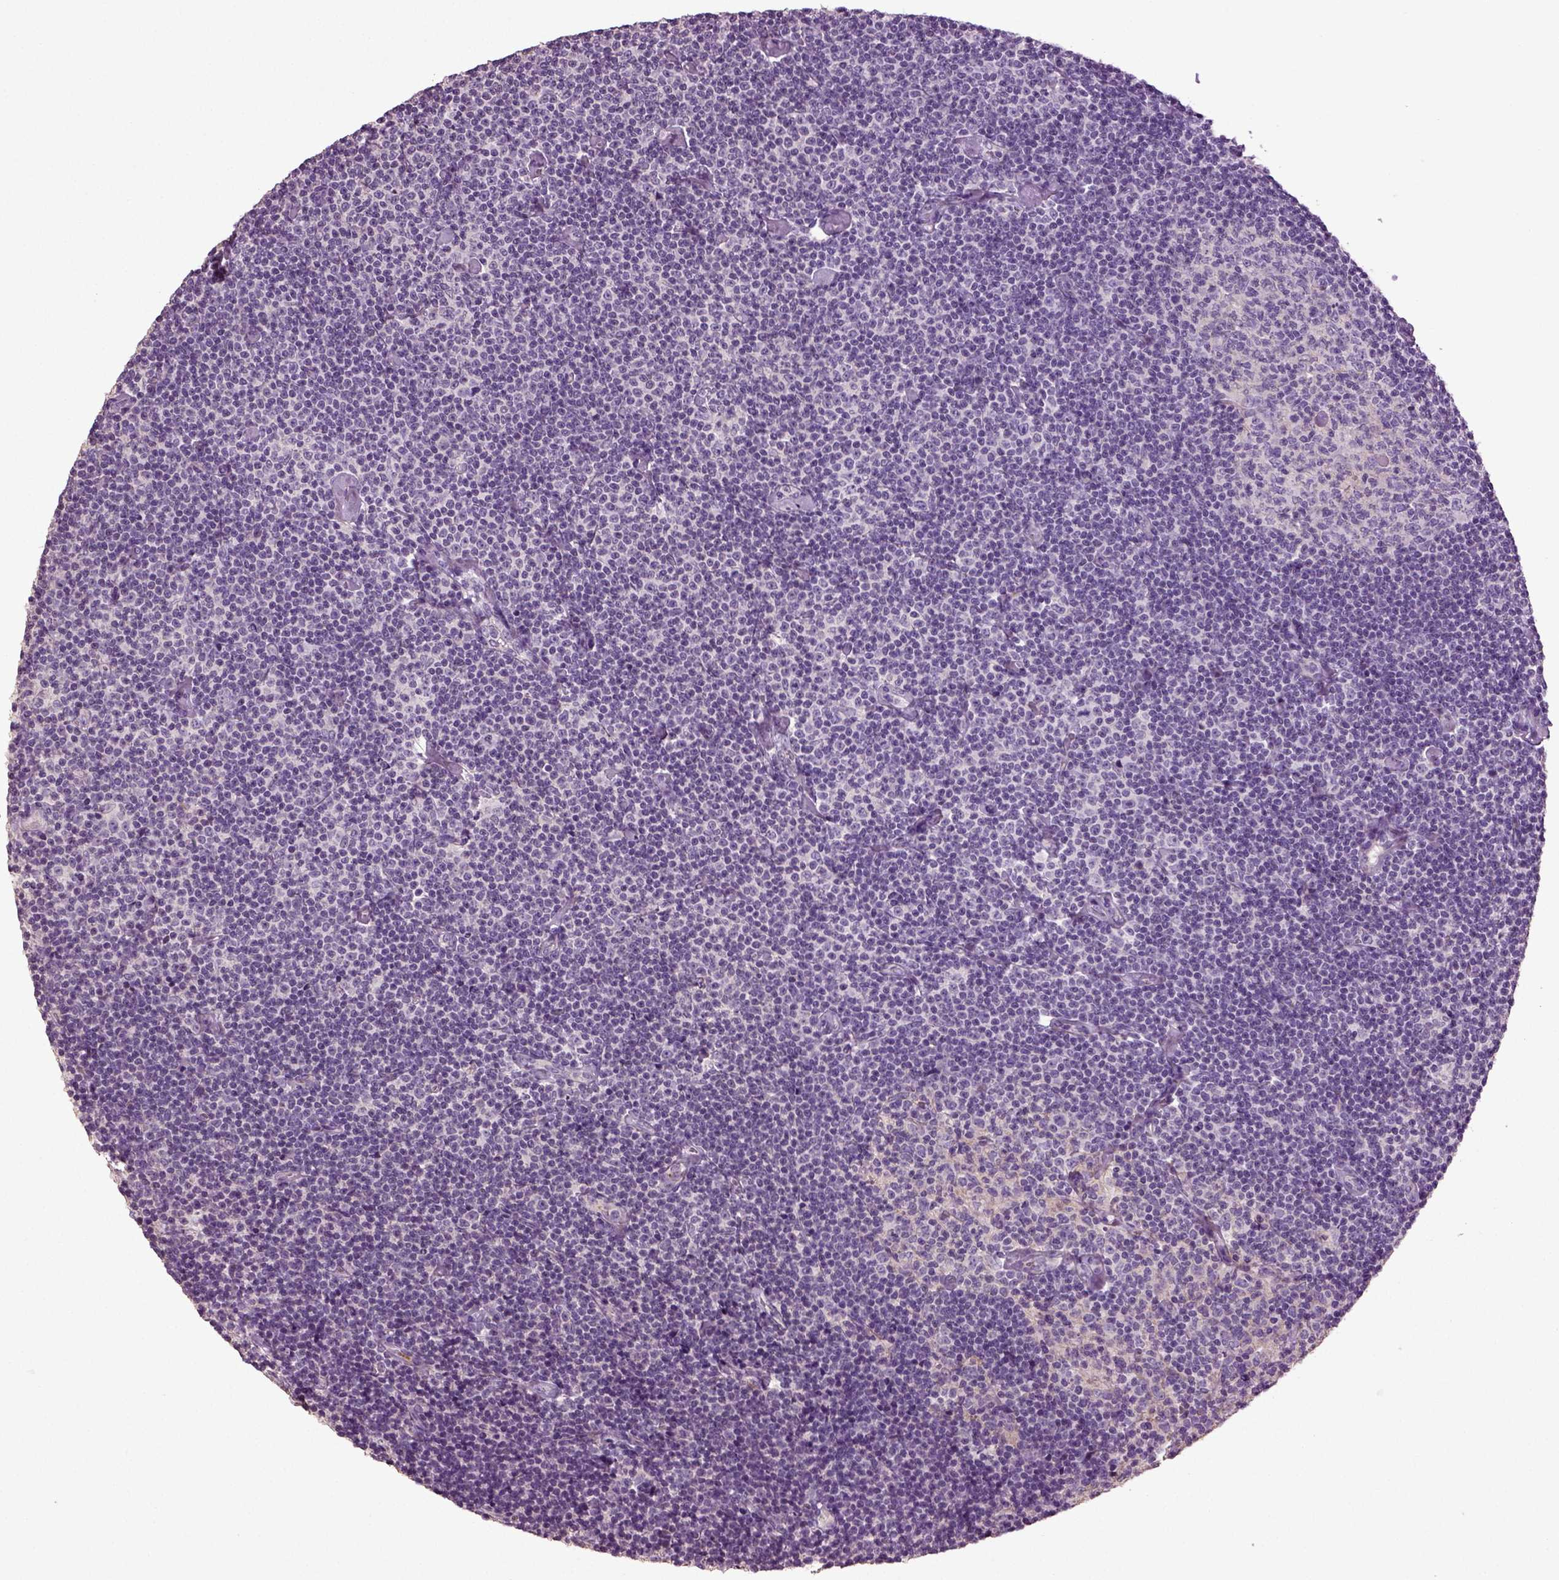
{"staining": {"intensity": "negative", "quantity": "none", "location": "none"}, "tissue": "lymphoma", "cell_type": "Tumor cells", "image_type": "cancer", "snomed": [{"axis": "morphology", "description": "Malignant lymphoma, non-Hodgkin's type, Low grade"}, {"axis": "topography", "description": "Lymph node"}], "caption": "A high-resolution histopathology image shows immunohistochemistry (IHC) staining of lymphoma, which displays no significant staining in tumor cells.", "gene": "DEFB118", "patient": {"sex": "male", "age": 81}}